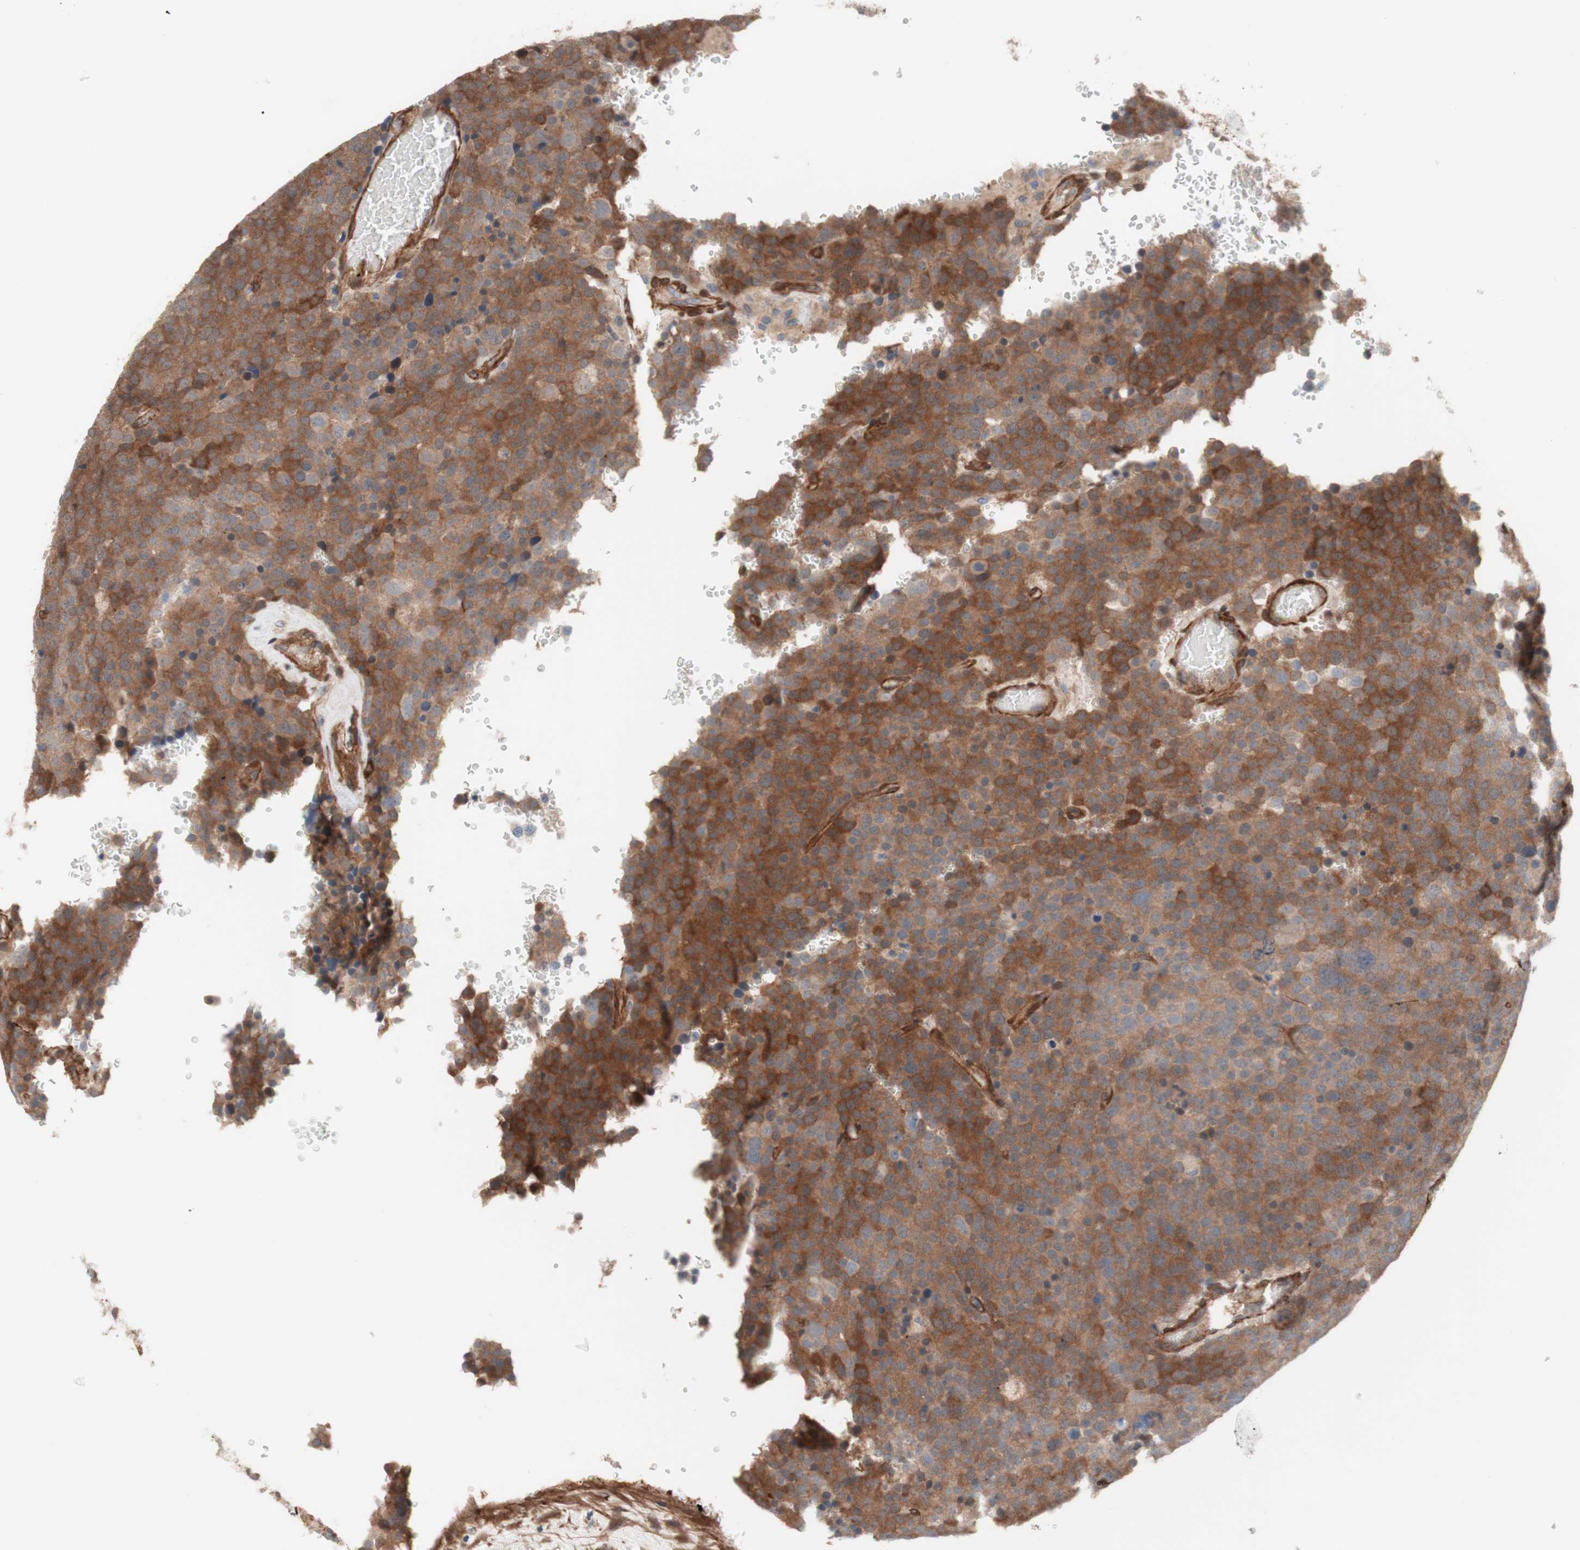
{"staining": {"intensity": "strong", "quantity": ">75%", "location": "cytoplasmic/membranous"}, "tissue": "testis cancer", "cell_type": "Tumor cells", "image_type": "cancer", "snomed": [{"axis": "morphology", "description": "Seminoma, NOS"}, {"axis": "topography", "description": "Testis"}], "caption": "Tumor cells exhibit high levels of strong cytoplasmic/membranous staining in about >75% of cells in human testis seminoma. Nuclei are stained in blue.", "gene": "CNN3", "patient": {"sex": "male", "age": 71}}